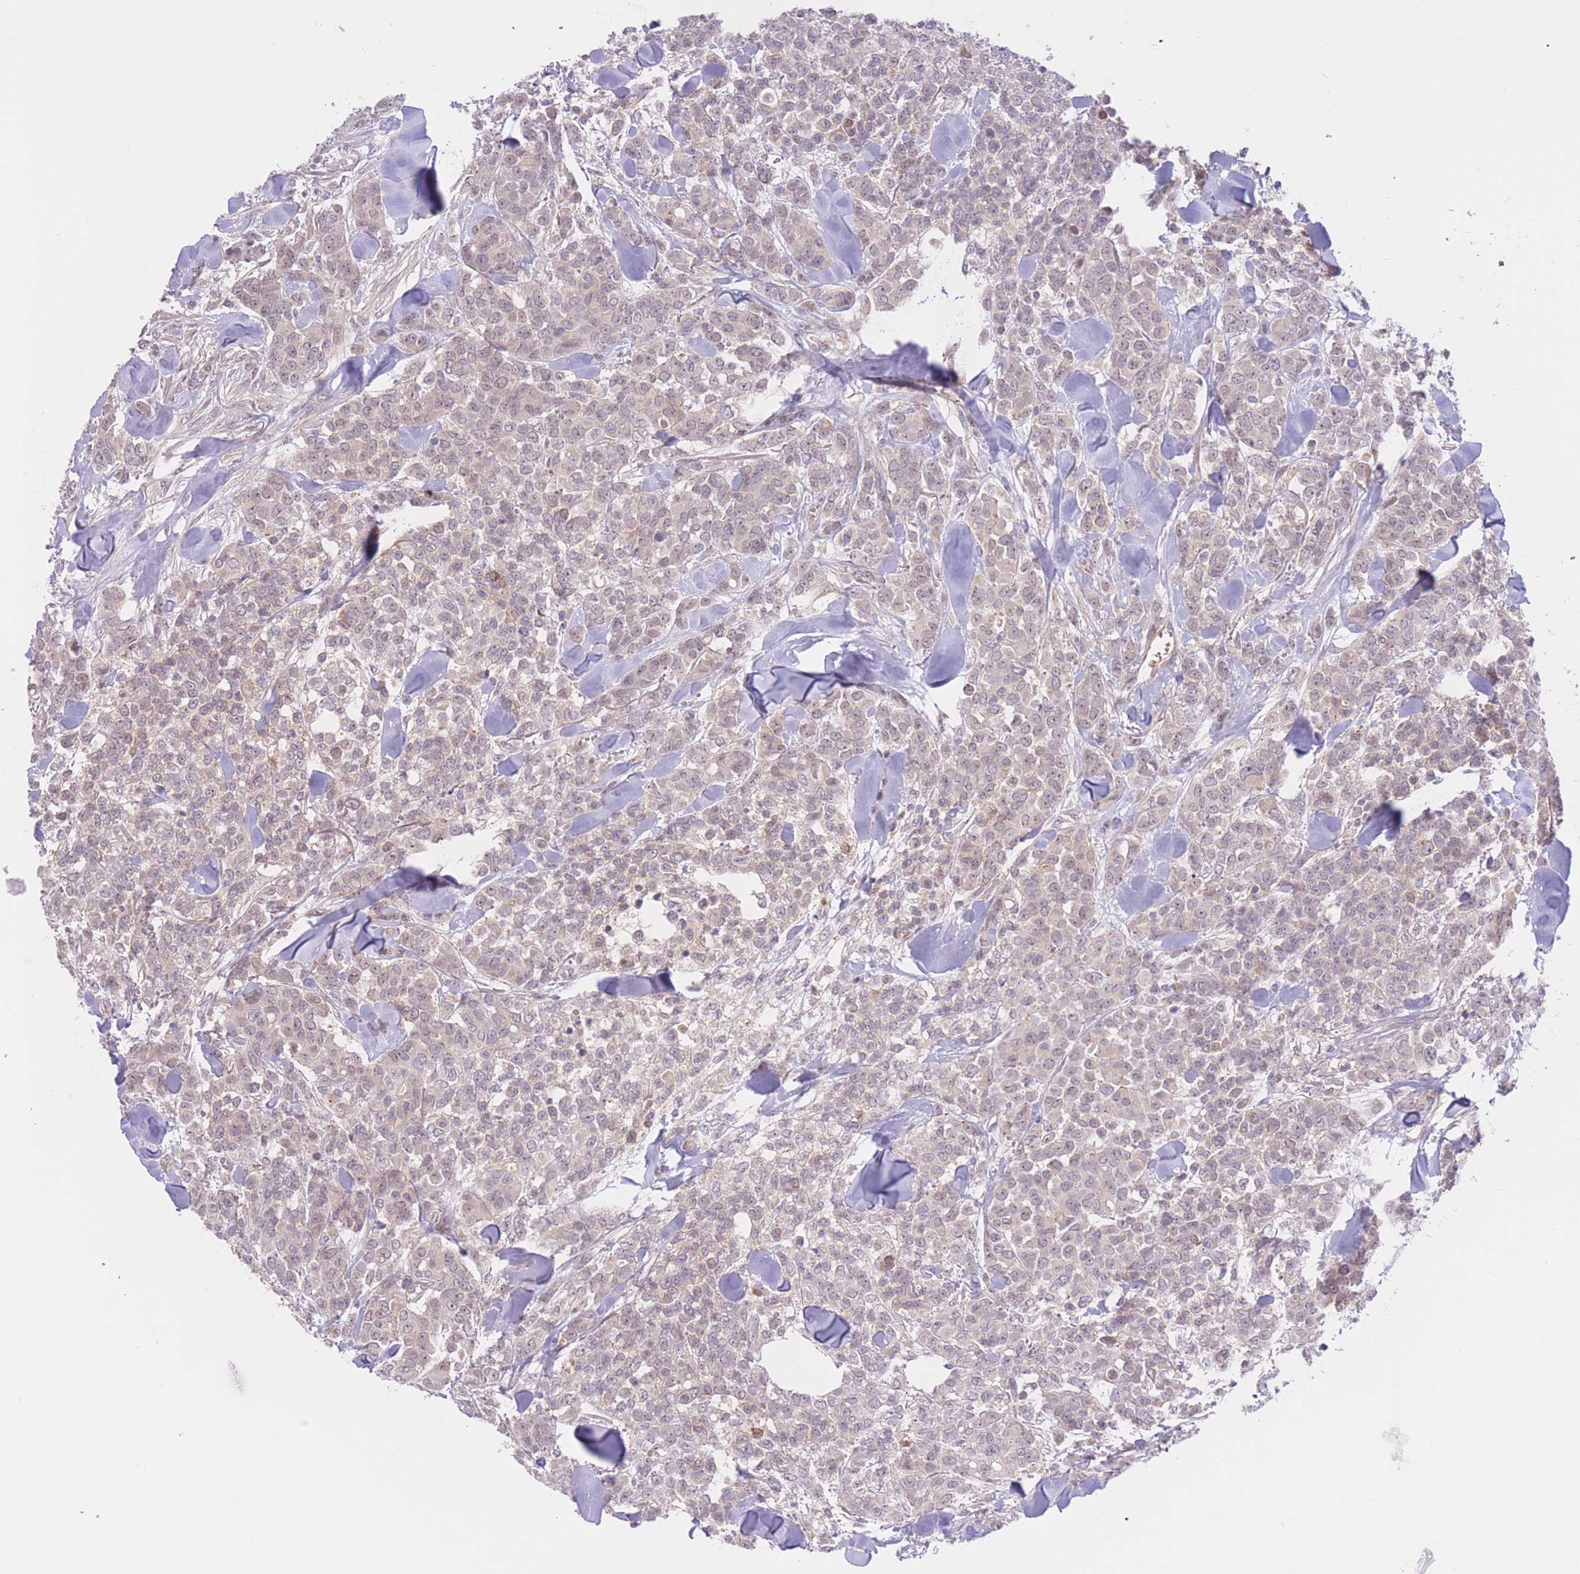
{"staining": {"intensity": "weak", "quantity": "25%-75%", "location": "nuclear"}, "tissue": "breast cancer", "cell_type": "Tumor cells", "image_type": "cancer", "snomed": [{"axis": "morphology", "description": "Lobular carcinoma"}, {"axis": "topography", "description": "Breast"}], "caption": "A low amount of weak nuclear positivity is seen in approximately 25%-75% of tumor cells in breast lobular carcinoma tissue.", "gene": "FUT5", "patient": {"sex": "female", "age": 91}}